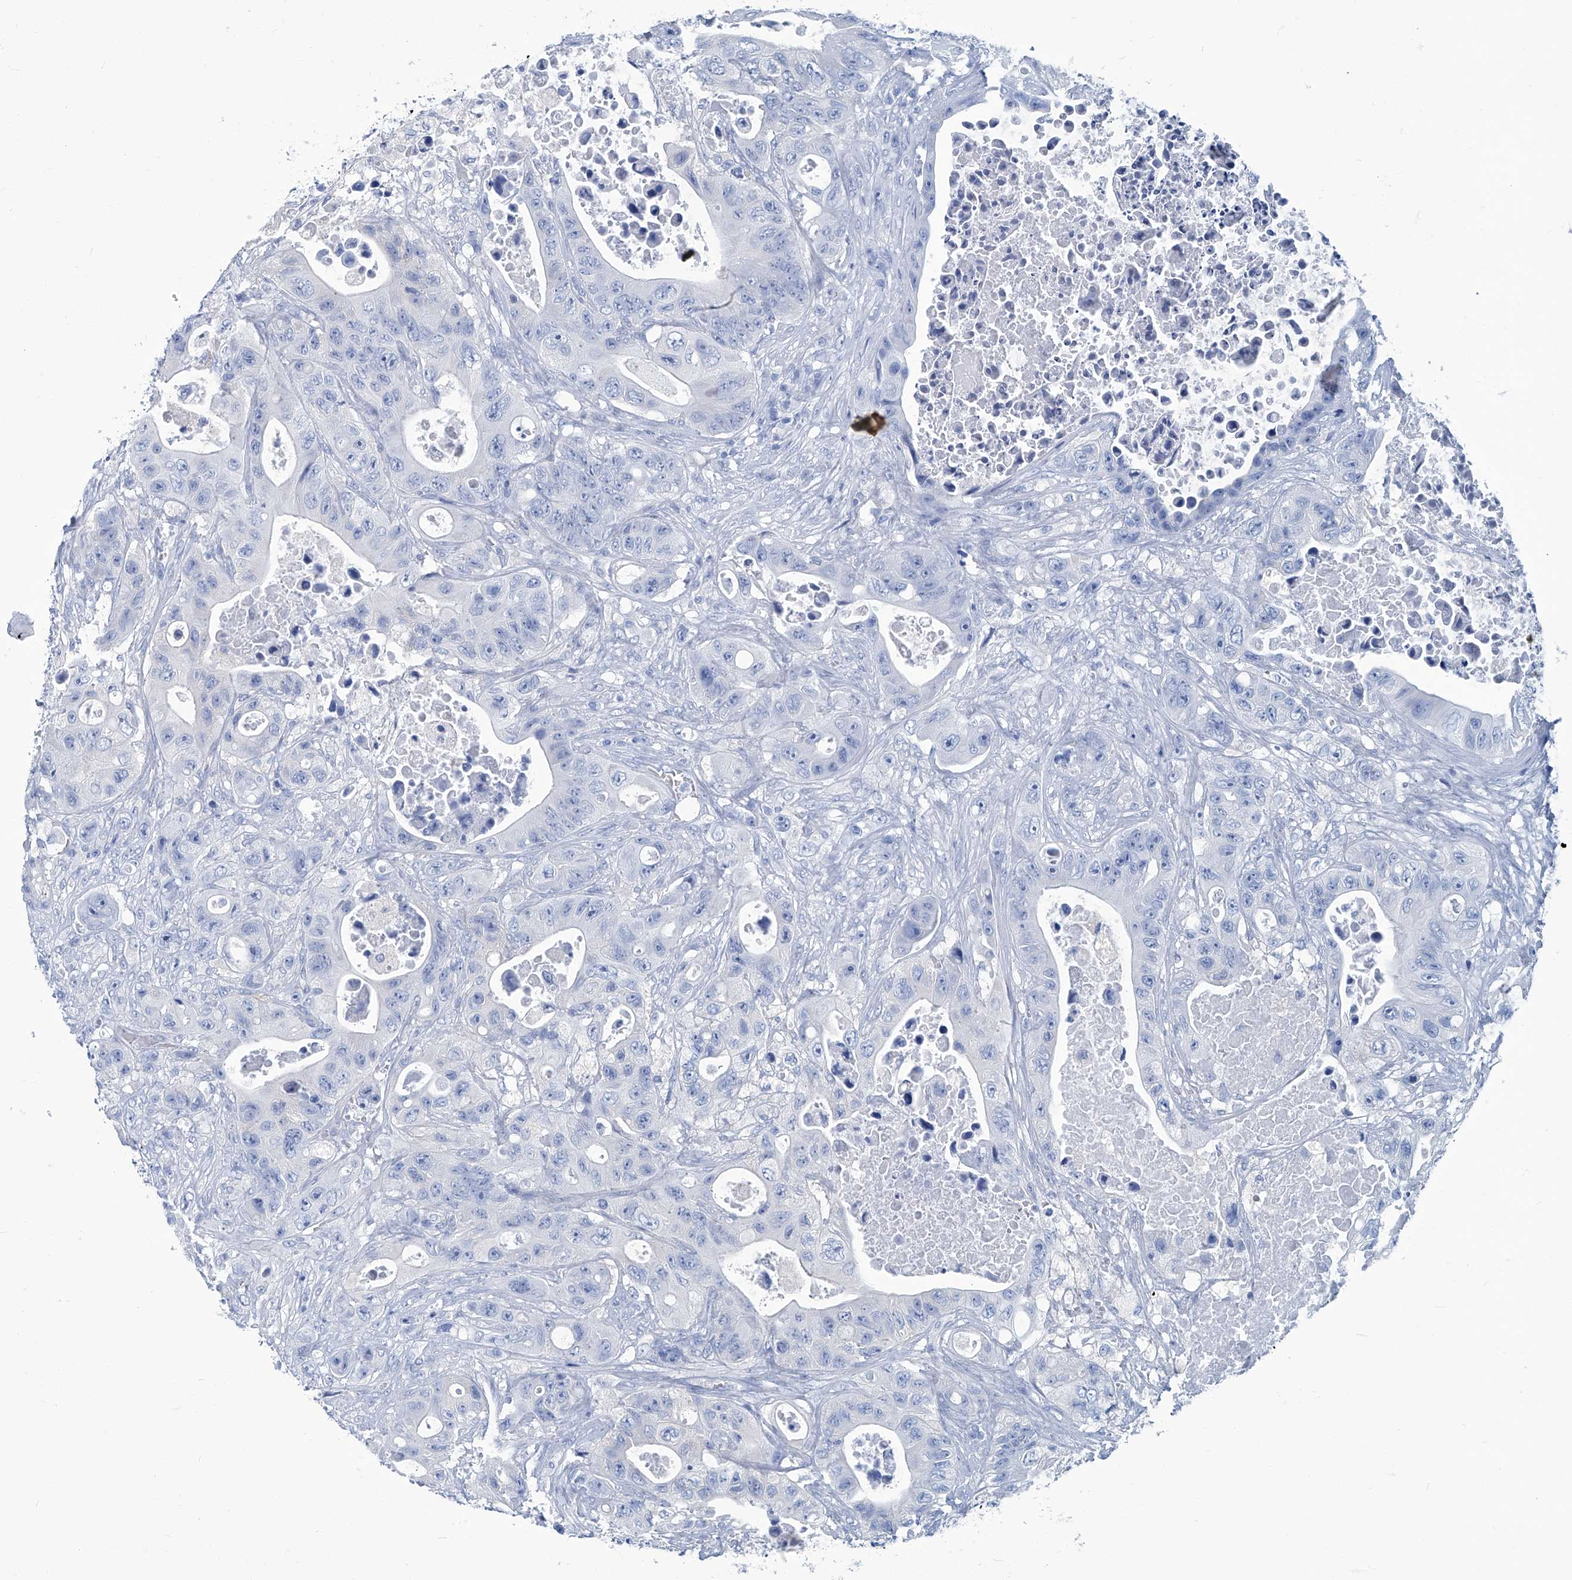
{"staining": {"intensity": "negative", "quantity": "none", "location": "none"}, "tissue": "colorectal cancer", "cell_type": "Tumor cells", "image_type": "cancer", "snomed": [{"axis": "morphology", "description": "Adenocarcinoma, NOS"}, {"axis": "topography", "description": "Colon"}], "caption": "An immunohistochemistry photomicrograph of colorectal cancer is shown. There is no staining in tumor cells of colorectal cancer.", "gene": "PFKL", "patient": {"sex": "female", "age": 46}}